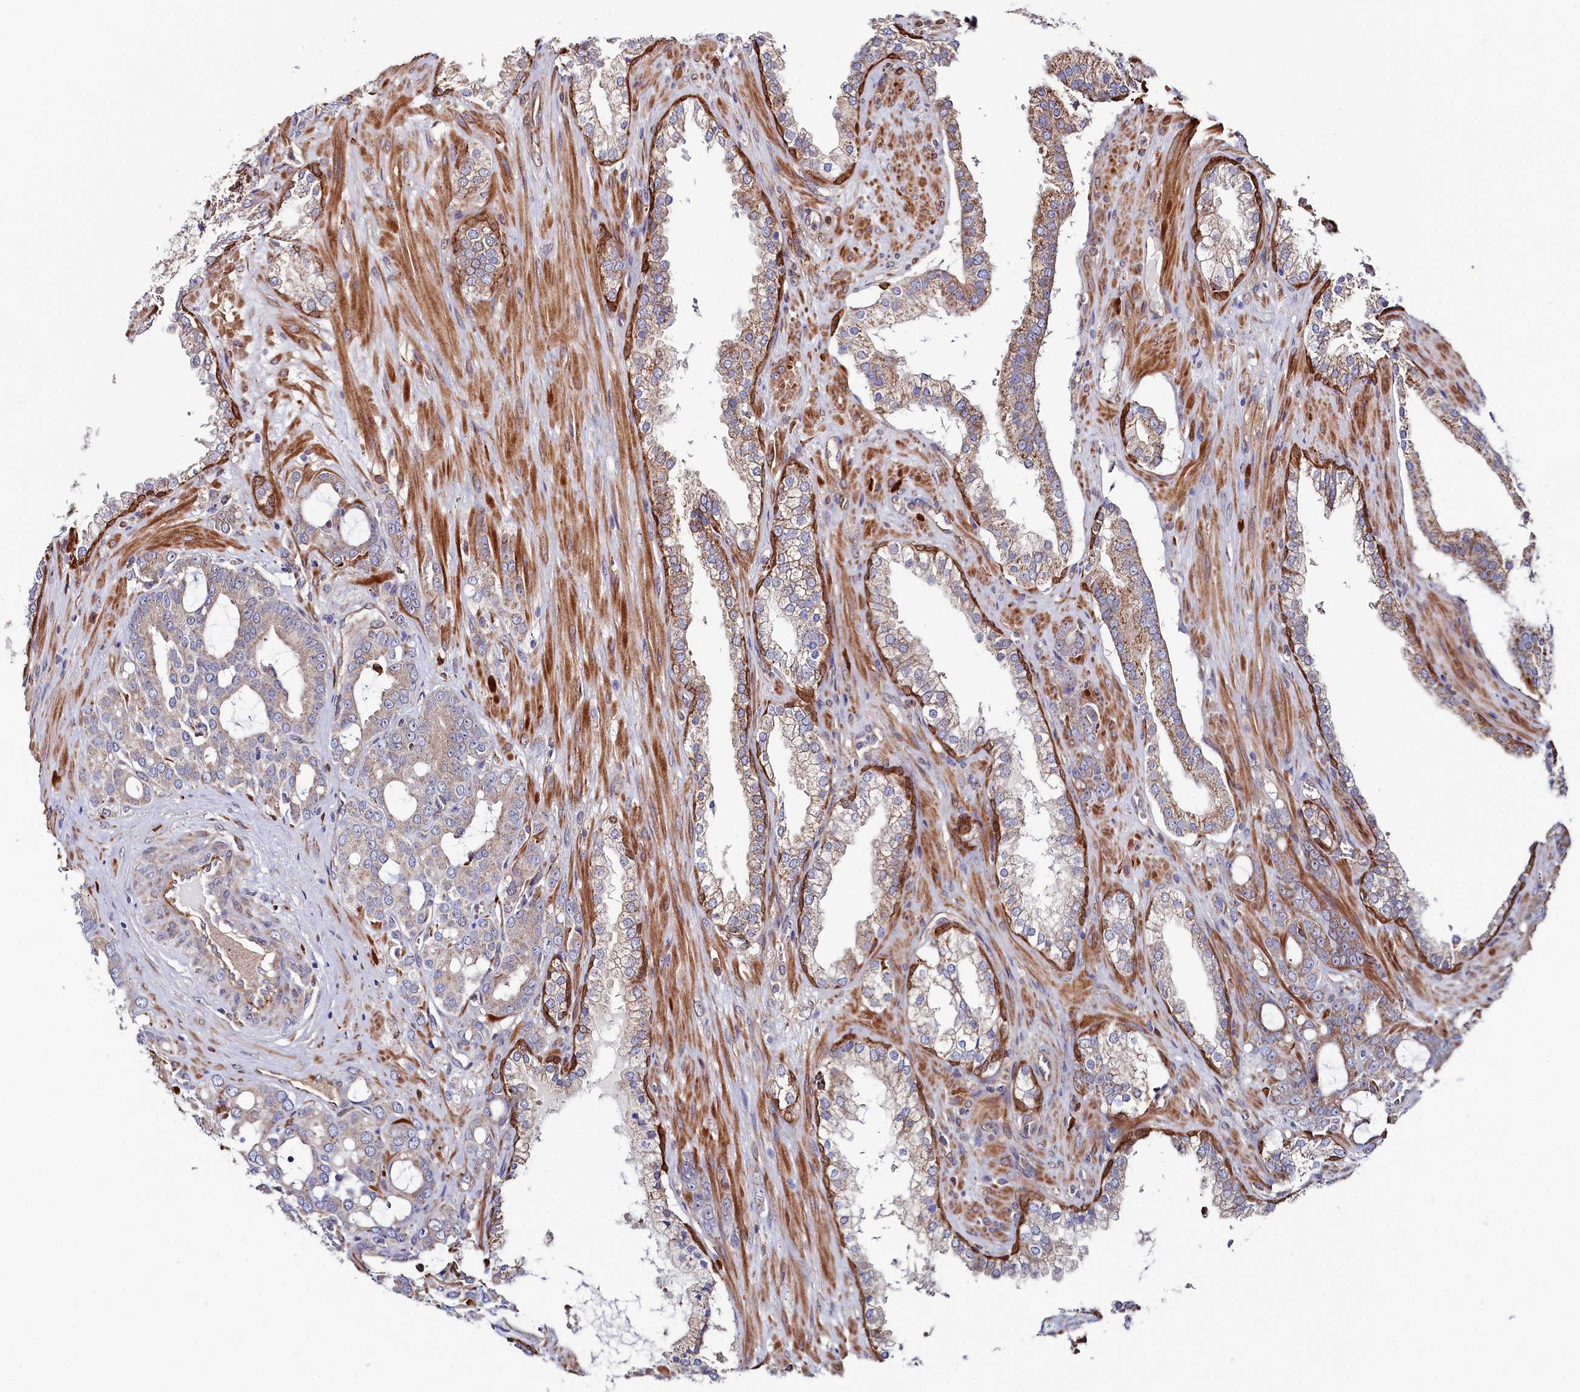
{"staining": {"intensity": "moderate", "quantity": "<25%", "location": "cytoplasmic/membranous"}, "tissue": "prostate cancer", "cell_type": "Tumor cells", "image_type": "cancer", "snomed": [{"axis": "morphology", "description": "Adenocarcinoma, High grade"}, {"axis": "topography", "description": "Prostate"}], "caption": "A brown stain shows moderate cytoplasmic/membranous staining of a protein in human adenocarcinoma (high-grade) (prostate) tumor cells.", "gene": "ASTE1", "patient": {"sex": "male", "age": 72}}